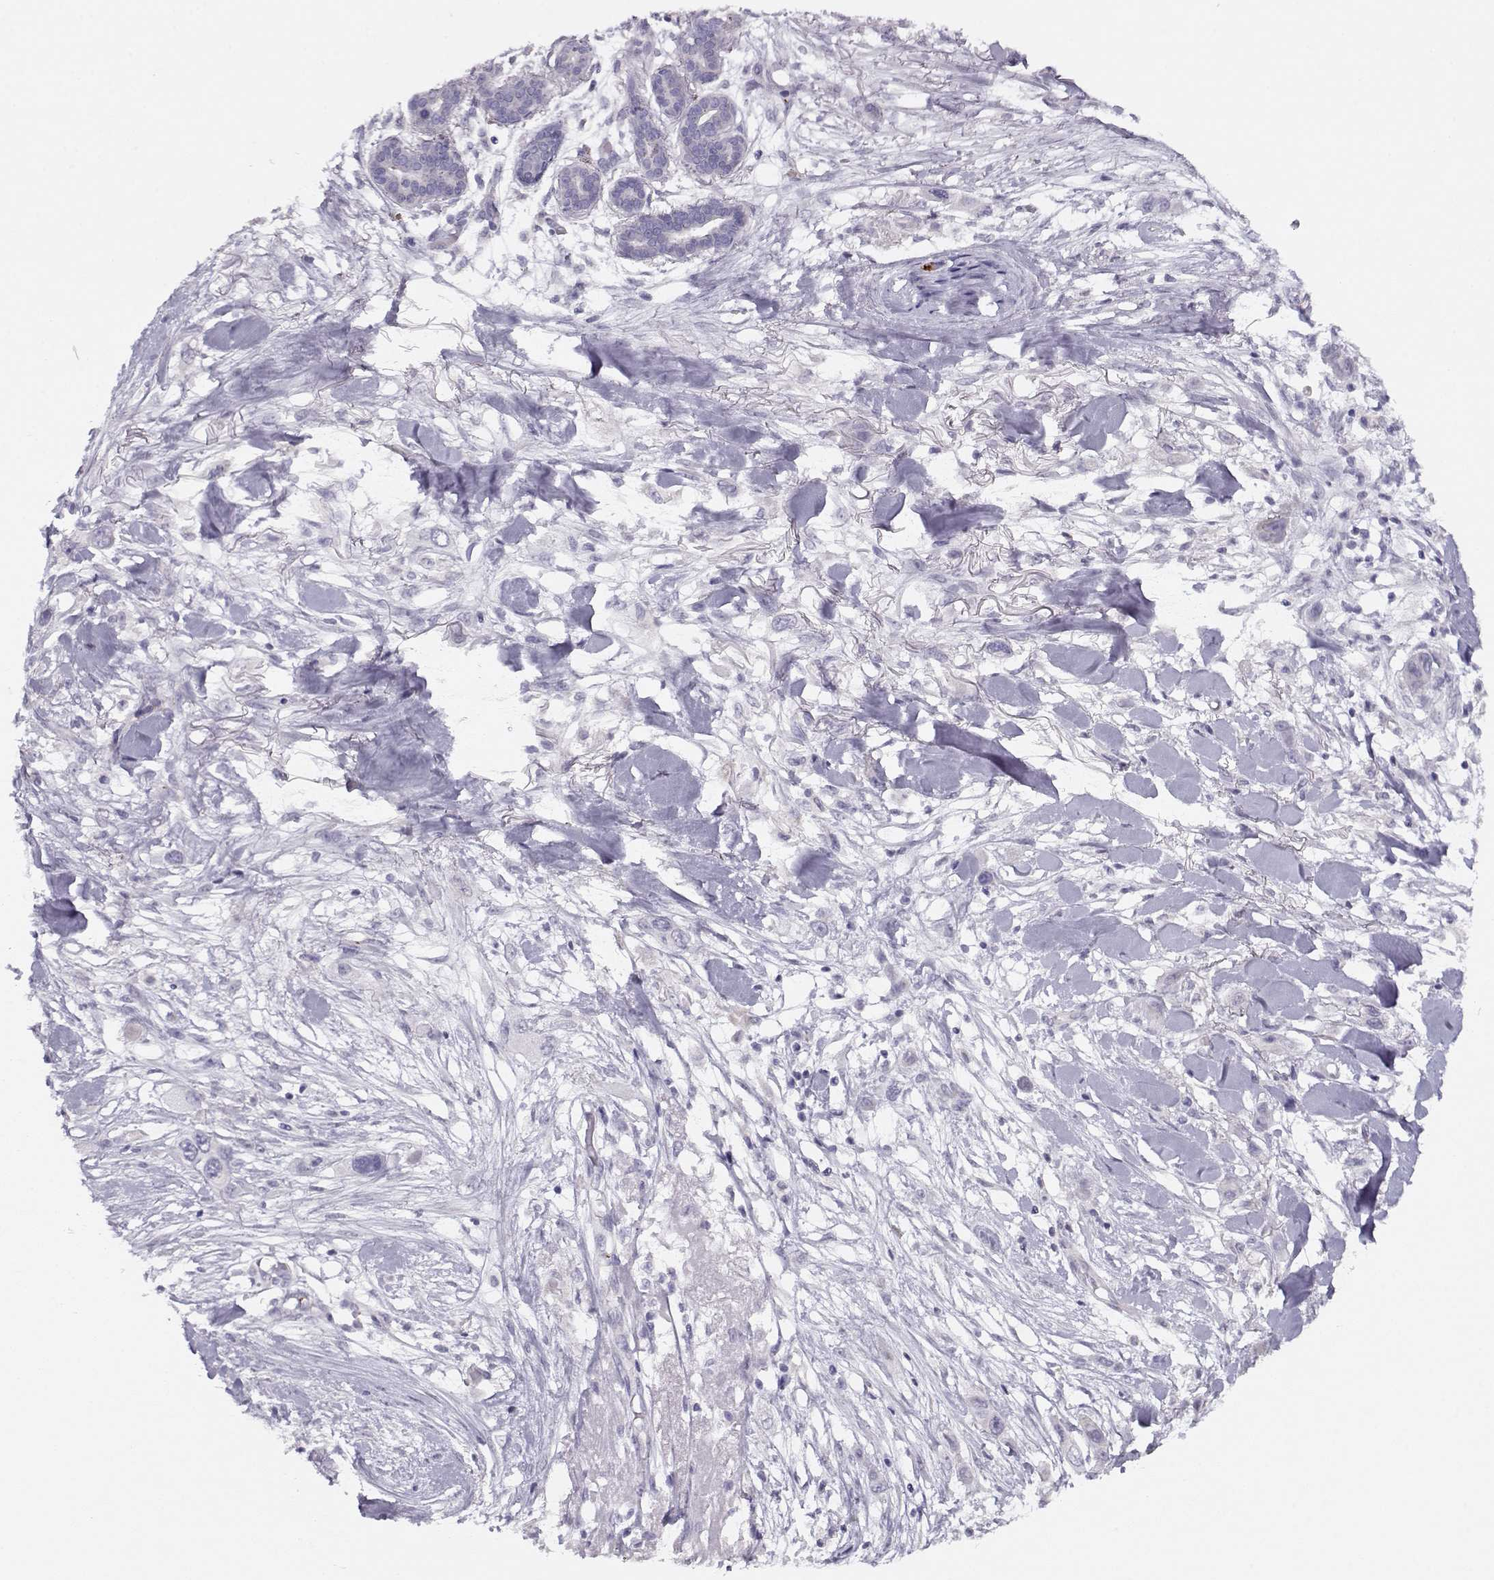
{"staining": {"intensity": "negative", "quantity": "none", "location": "none"}, "tissue": "skin cancer", "cell_type": "Tumor cells", "image_type": "cancer", "snomed": [{"axis": "morphology", "description": "Squamous cell carcinoma, NOS"}, {"axis": "topography", "description": "Skin"}], "caption": "There is no significant positivity in tumor cells of skin cancer.", "gene": "KLF17", "patient": {"sex": "male", "age": 79}}